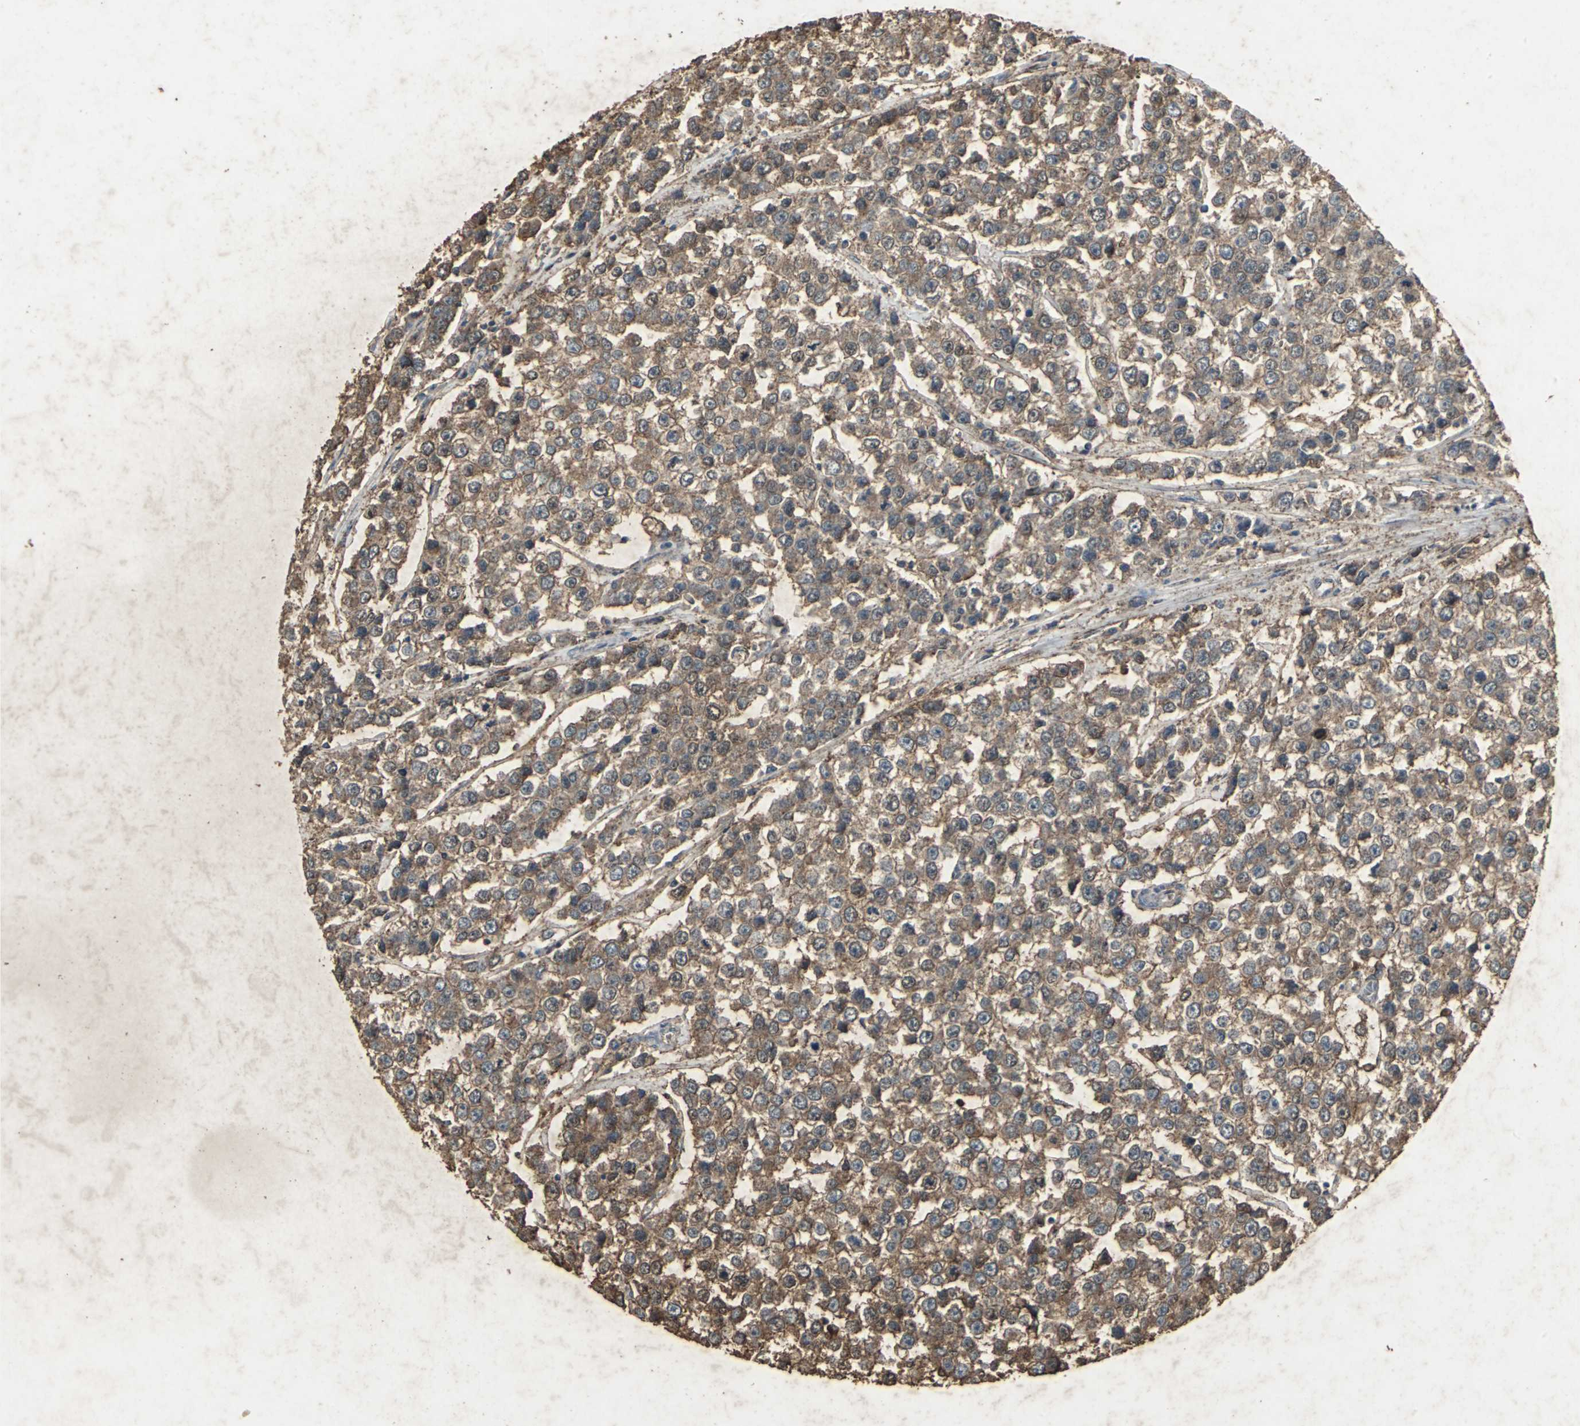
{"staining": {"intensity": "moderate", "quantity": ">75%", "location": "cytoplasmic/membranous"}, "tissue": "testis cancer", "cell_type": "Tumor cells", "image_type": "cancer", "snomed": [{"axis": "morphology", "description": "Seminoma, NOS"}, {"axis": "morphology", "description": "Carcinoma, Embryonal, NOS"}, {"axis": "topography", "description": "Testis"}], "caption": "Seminoma (testis) was stained to show a protein in brown. There is medium levels of moderate cytoplasmic/membranous staining in about >75% of tumor cells.", "gene": "CCR9", "patient": {"sex": "male", "age": 52}}